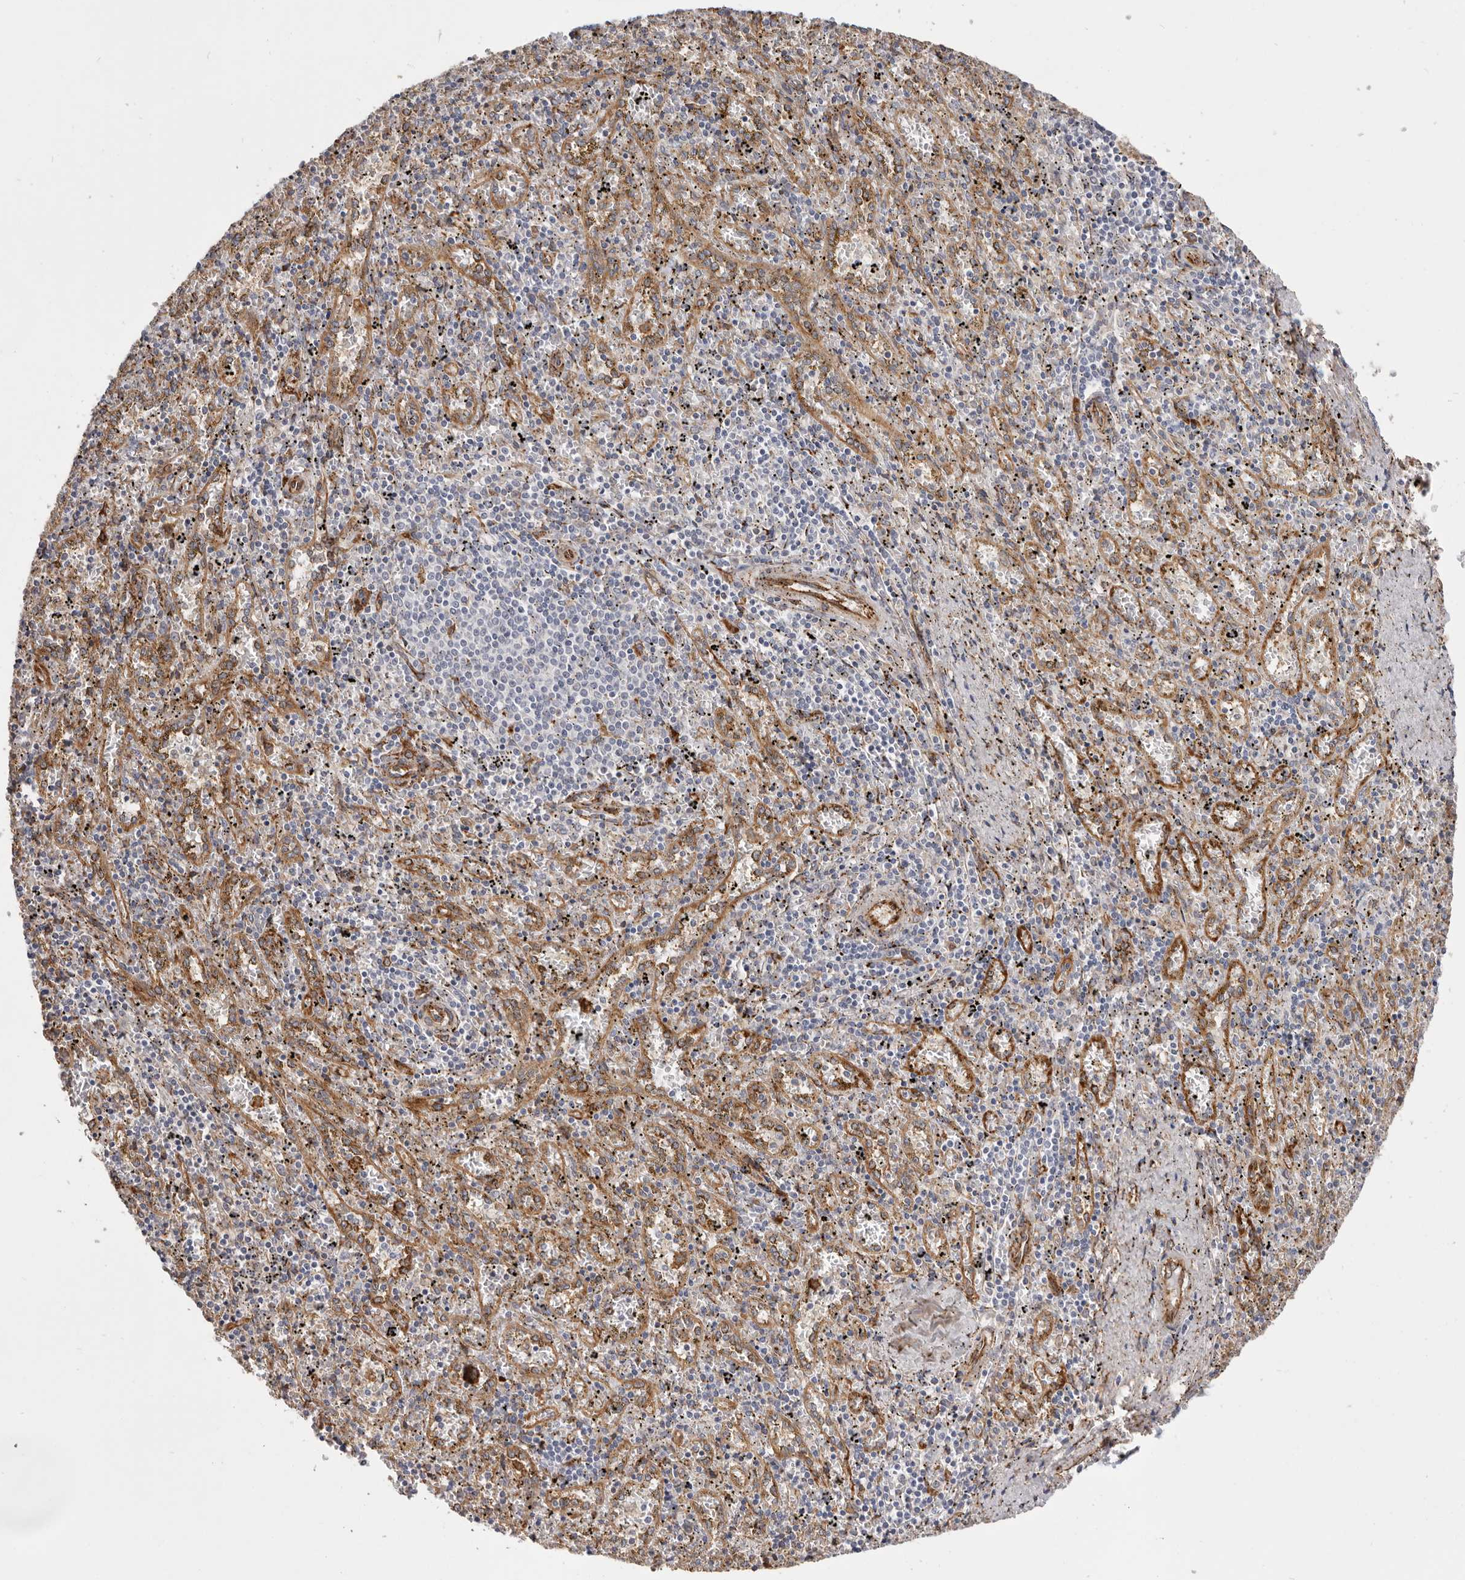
{"staining": {"intensity": "moderate", "quantity": "<25%", "location": "cytoplasmic/membranous"}, "tissue": "spleen", "cell_type": "Cells in red pulp", "image_type": "normal", "snomed": [{"axis": "morphology", "description": "Normal tissue, NOS"}, {"axis": "topography", "description": "Spleen"}], "caption": "Cells in red pulp exhibit moderate cytoplasmic/membranous staining in about <25% of cells in normal spleen.", "gene": "WDTC1", "patient": {"sex": "male", "age": 11}}